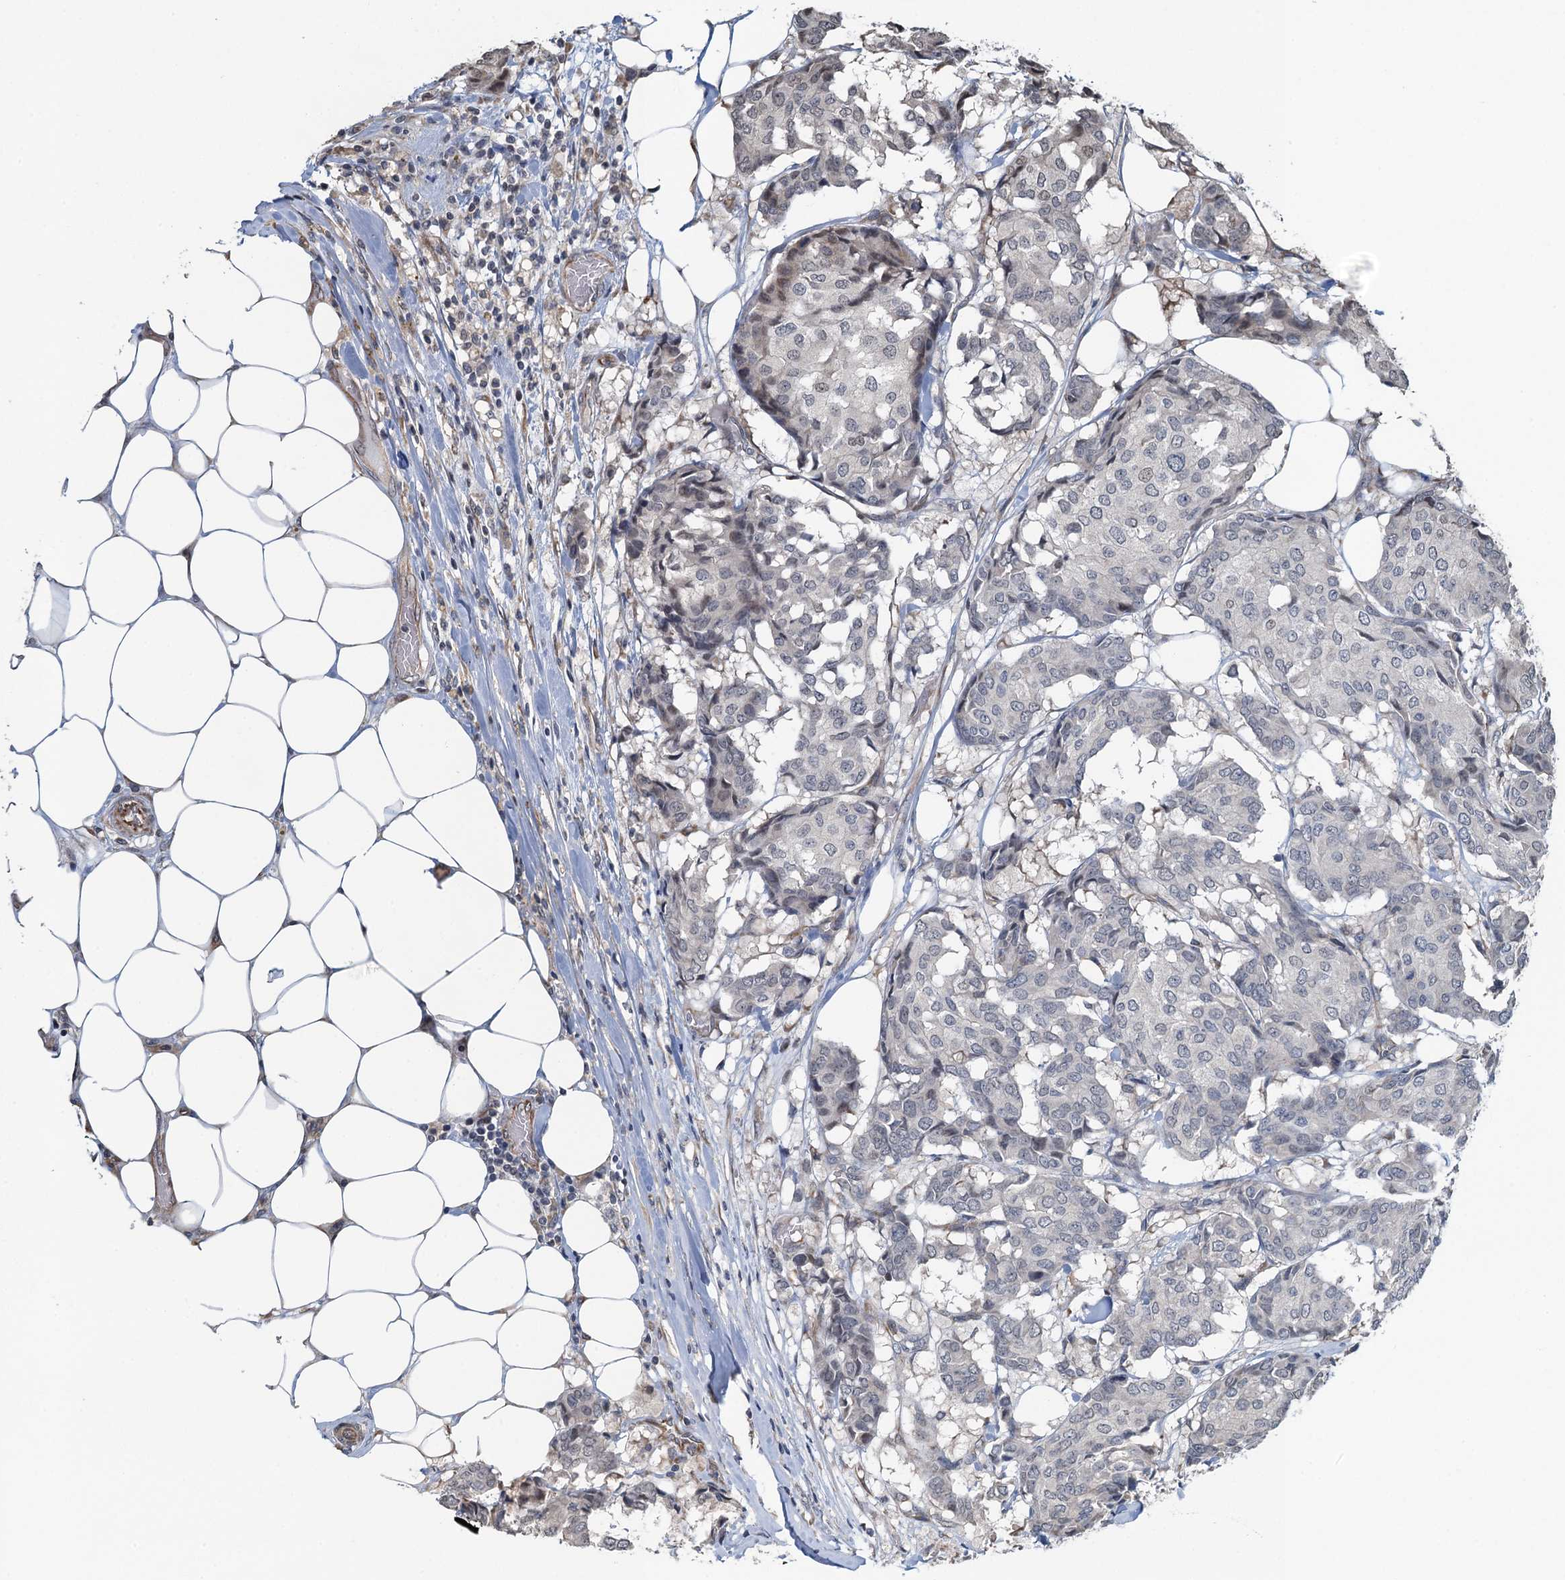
{"staining": {"intensity": "negative", "quantity": "none", "location": "none"}, "tissue": "breast cancer", "cell_type": "Tumor cells", "image_type": "cancer", "snomed": [{"axis": "morphology", "description": "Duct carcinoma"}, {"axis": "topography", "description": "Breast"}], "caption": "An immunohistochemistry (IHC) image of breast cancer (invasive ductal carcinoma) is shown. There is no staining in tumor cells of breast cancer (invasive ductal carcinoma).", "gene": "WHAMM", "patient": {"sex": "female", "age": 75}}